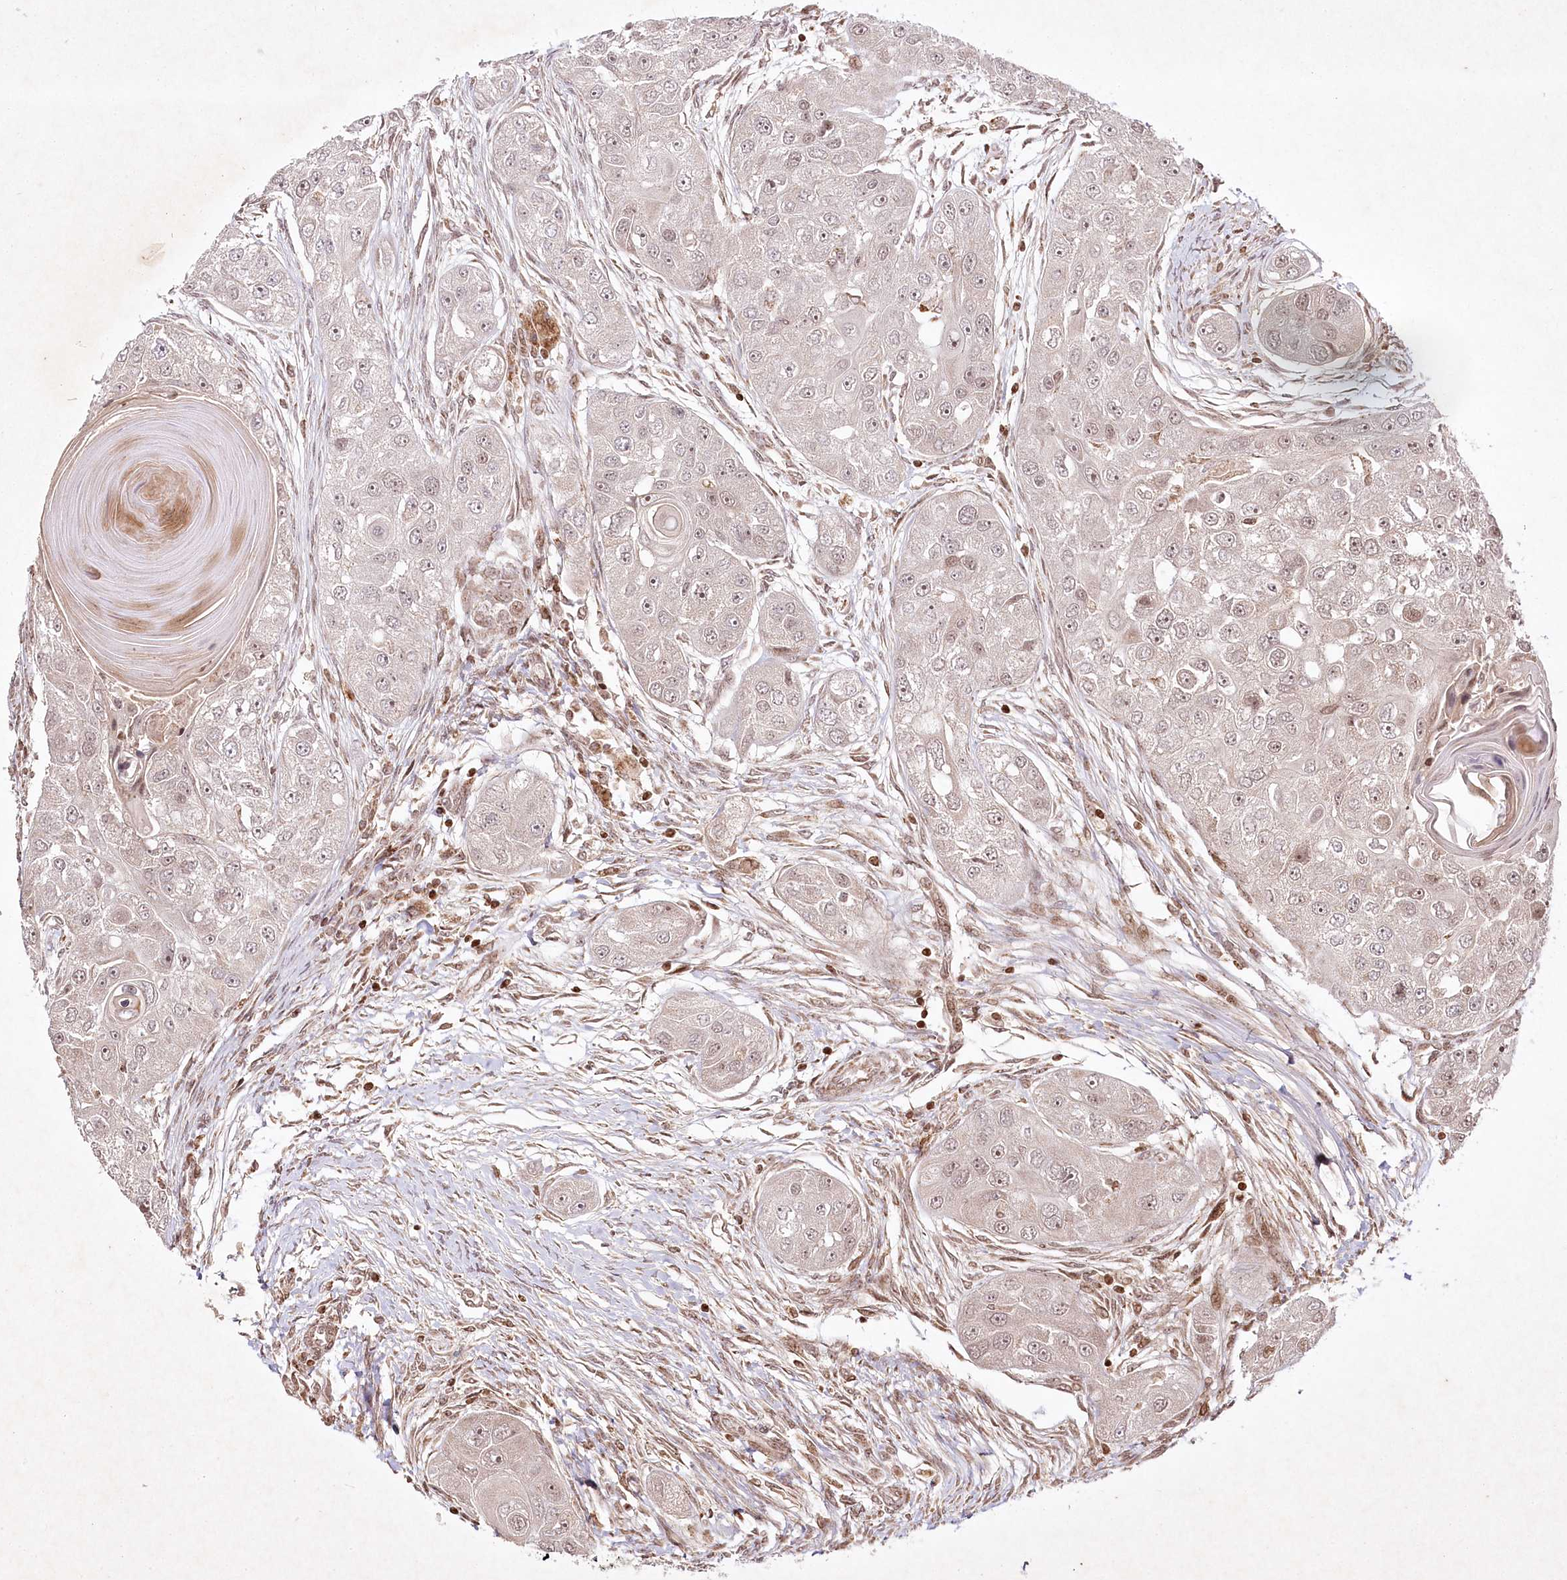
{"staining": {"intensity": "weak", "quantity": "25%-75%", "location": "nuclear"}, "tissue": "head and neck cancer", "cell_type": "Tumor cells", "image_type": "cancer", "snomed": [{"axis": "morphology", "description": "Normal tissue, NOS"}, {"axis": "morphology", "description": "Squamous cell carcinoma, NOS"}, {"axis": "topography", "description": "Skeletal muscle"}, {"axis": "topography", "description": "Head-Neck"}], "caption": "Protein positivity by immunohistochemistry shows weak nuclear positivity in about 25%-75% of tumor cells in squamous cell carcinoma (head and neck).", "gene": "CARM1", "patient": {"sex": "male", "age": 51}}